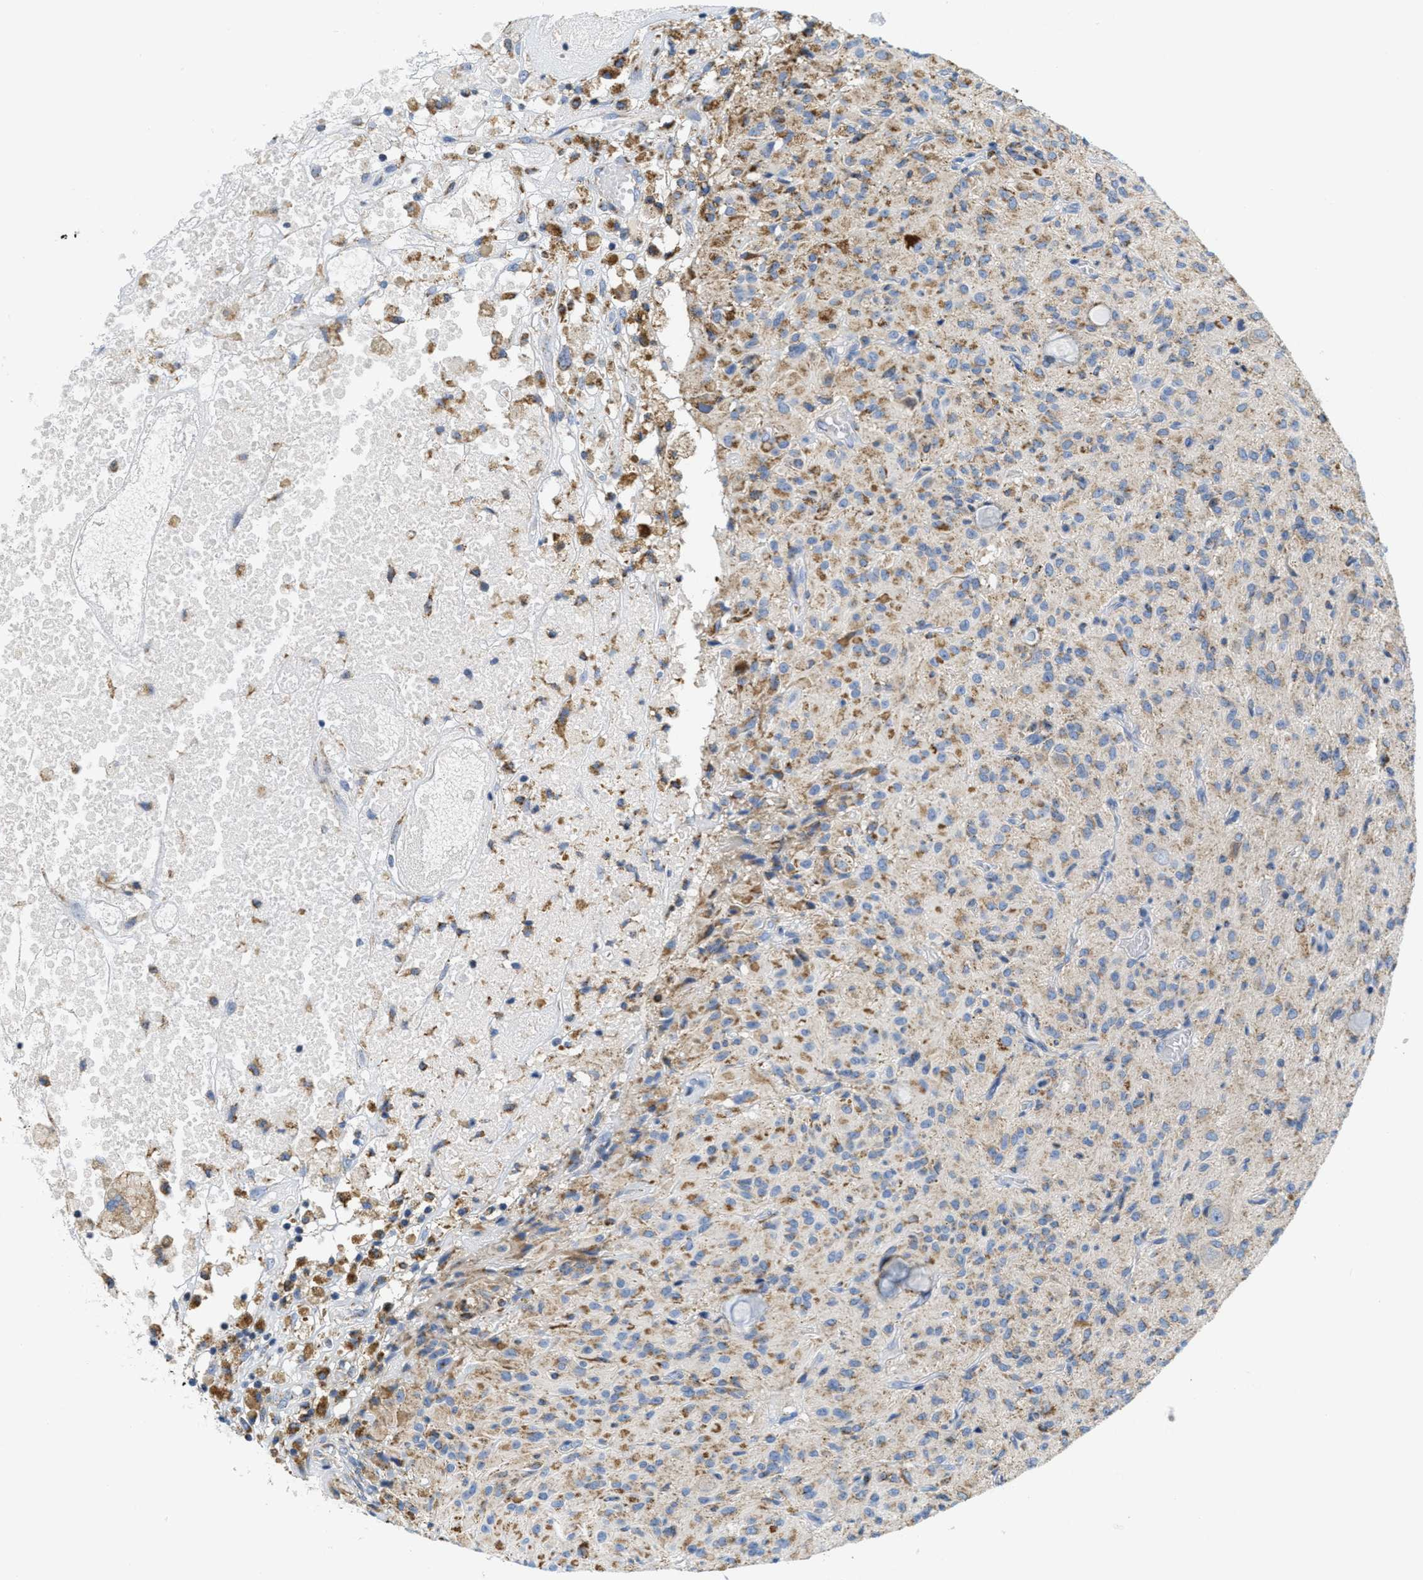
{"staining": {"intensity": "moderate", "quantity": "25%-75%", "location": "cytoplasmic/membranous"}, "tissue": "glioma", "cell_type": "Tumor cells", "image_type": "cancer", "snomed": [{"axis": "morphology", "description": "Glioma, malignant, High grade"}, {"axis": "topography", "description": "Brain"}], "caption": "Human malignant high-grade glioma stained with a protein marker demonstrates moderate staining in tumor cells.", "gene": "KCNJ5", "patient": {"sex": "female", "age": 59}}